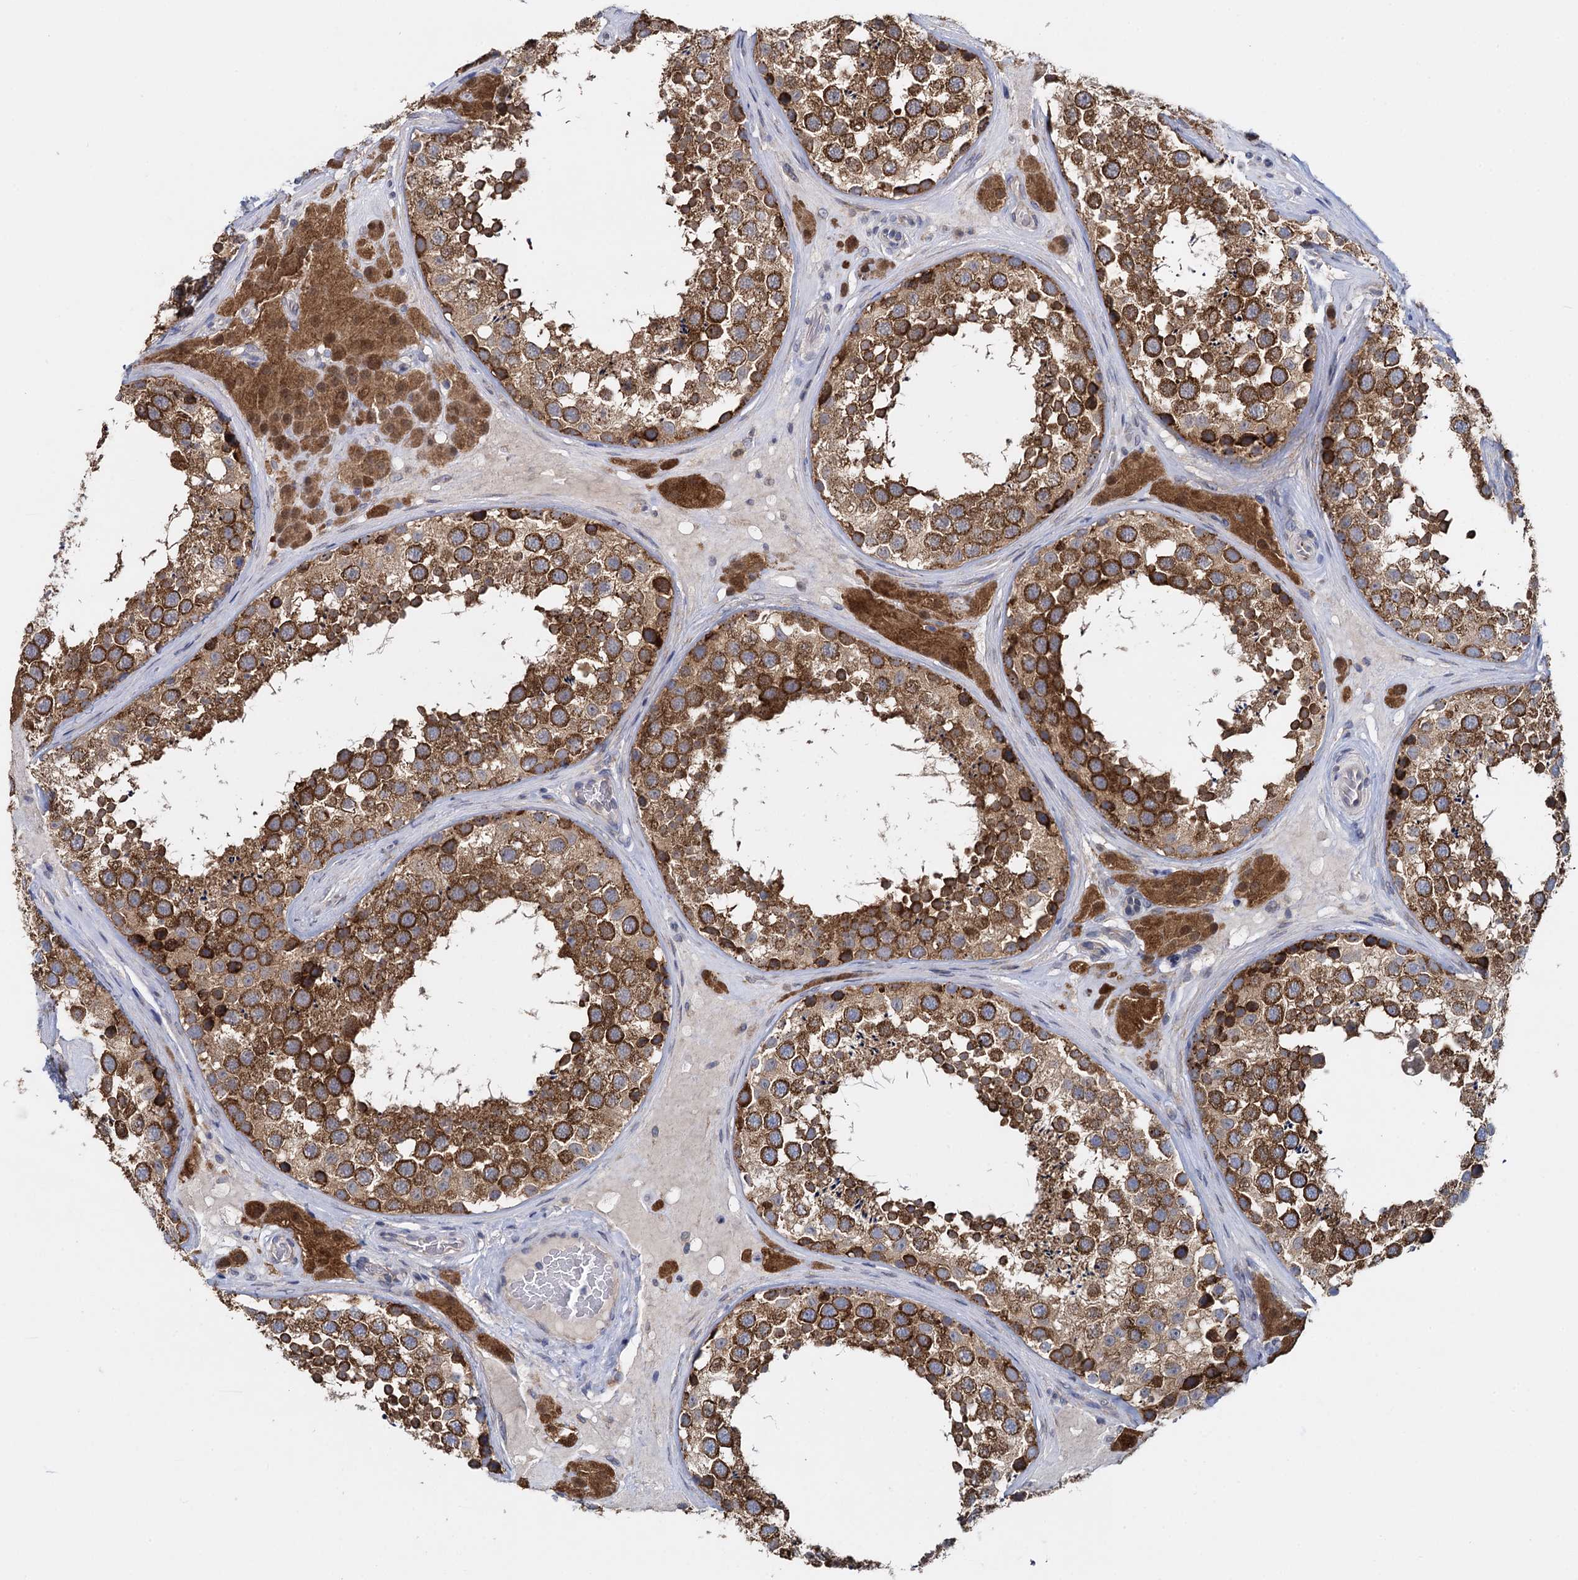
{"staining": {"intensity": "strong", "quantity": ">75%", "location": "cytoplasmic/membranous"}, "tissue": "testis", "cell_type": "Cells in seminiferous ducts", "image_type": "normal", "snomed": [{"axis": "morphology", "description": "Normal tissue, NOS"}, {"axis": "topography", "description": "Testis"}], "caption": "This micrograph exhibits IHC staining of unremarkable human testis, with high strong cytoplasmic/membranous staining in about >75% of cells in seminiferous ducts.", "gene": "GSTM2", "patient": {"sex": "male", "age": 46}}